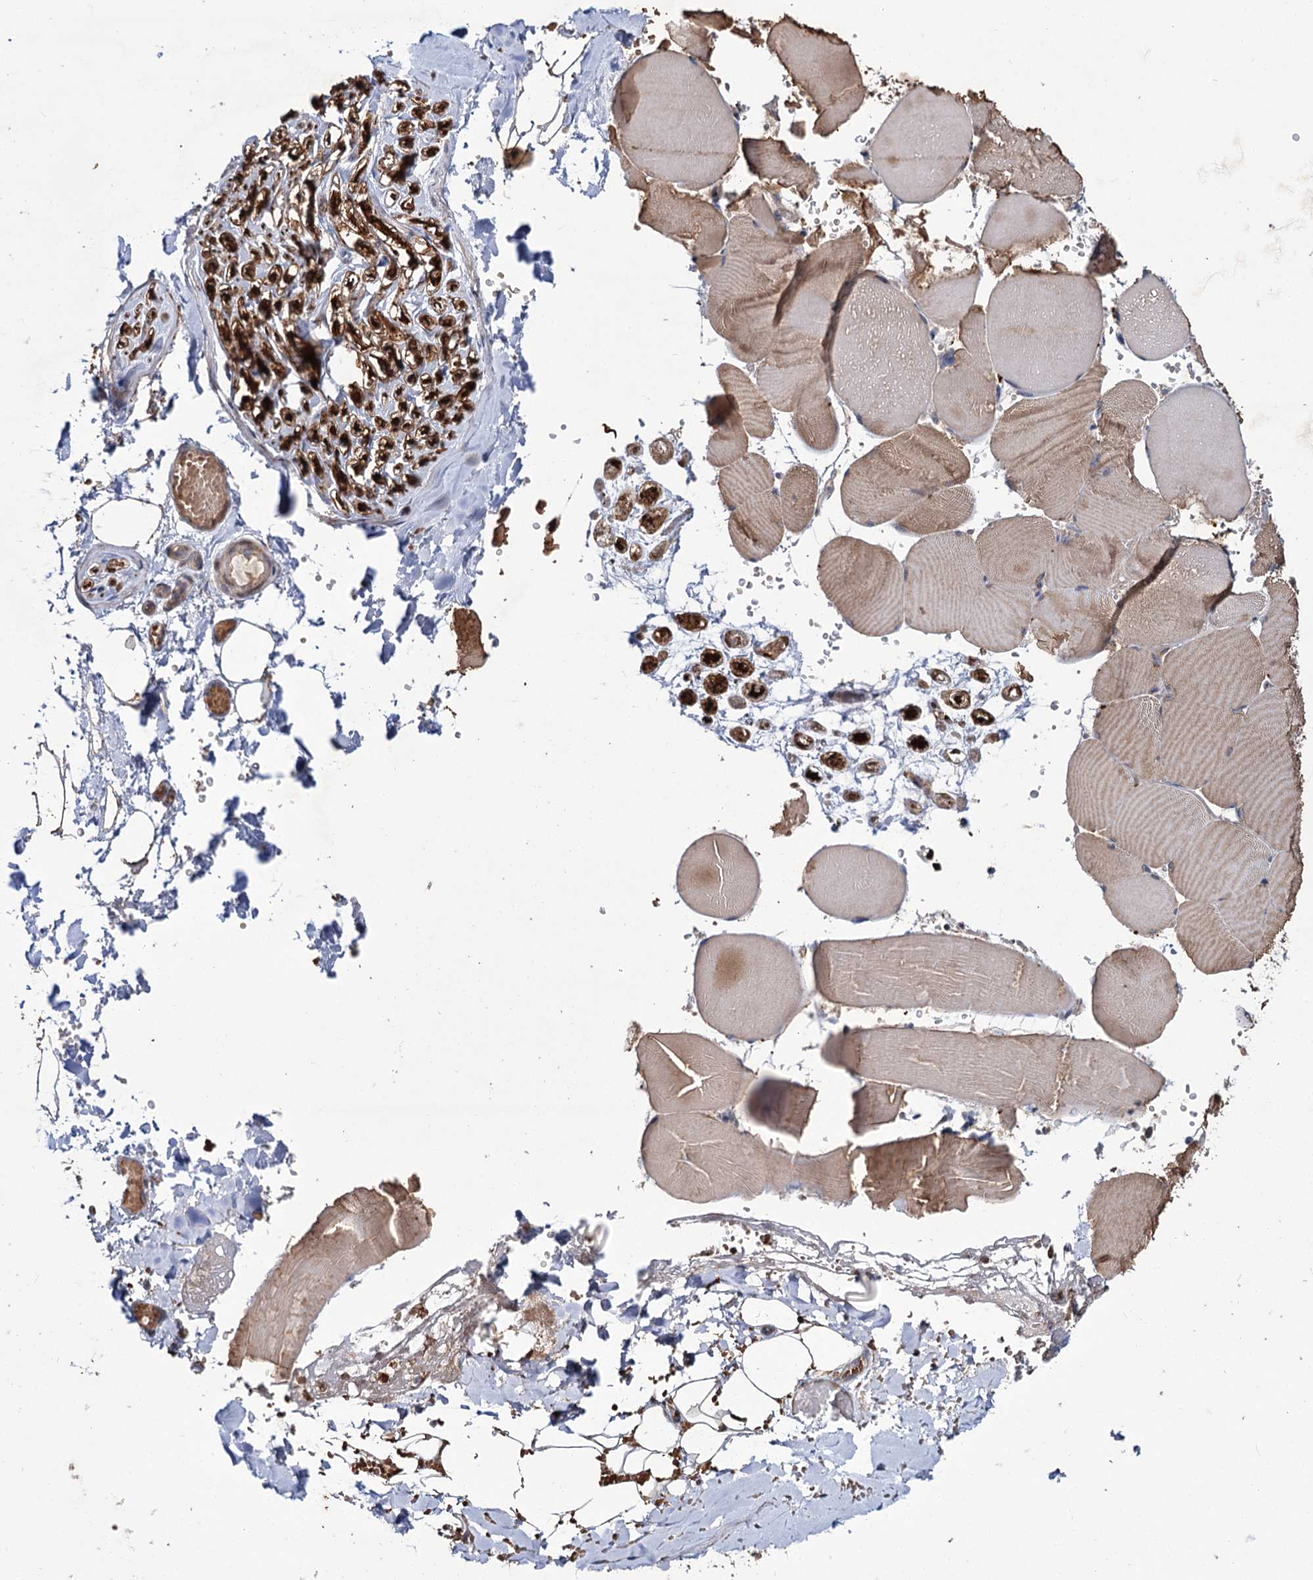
{"staining": {"intensity": "moderate", "quantity": ">75%", "location": "cytoplasmic/membranous"}, "tissue": "adipose tissue", "cell_type": "Adipocytes", "image_type": "normal", "snomed": [{"axis": "morphology", "description": "Normal tissue, NOS"}, {"axis": "topography", "description": "Skeletal muscle"}, {"axis": "topography", "description": "Peripheral nerve tissue"}], "caption": "A high-resolution image shows IHC staining of benign adipose tissue, which exhibits moderate cytoplasmic/membranous positivity in approximately >75% of adipocytes.", "gene": "PTPN3", "patient": {"sex": "female", "age": 55}}